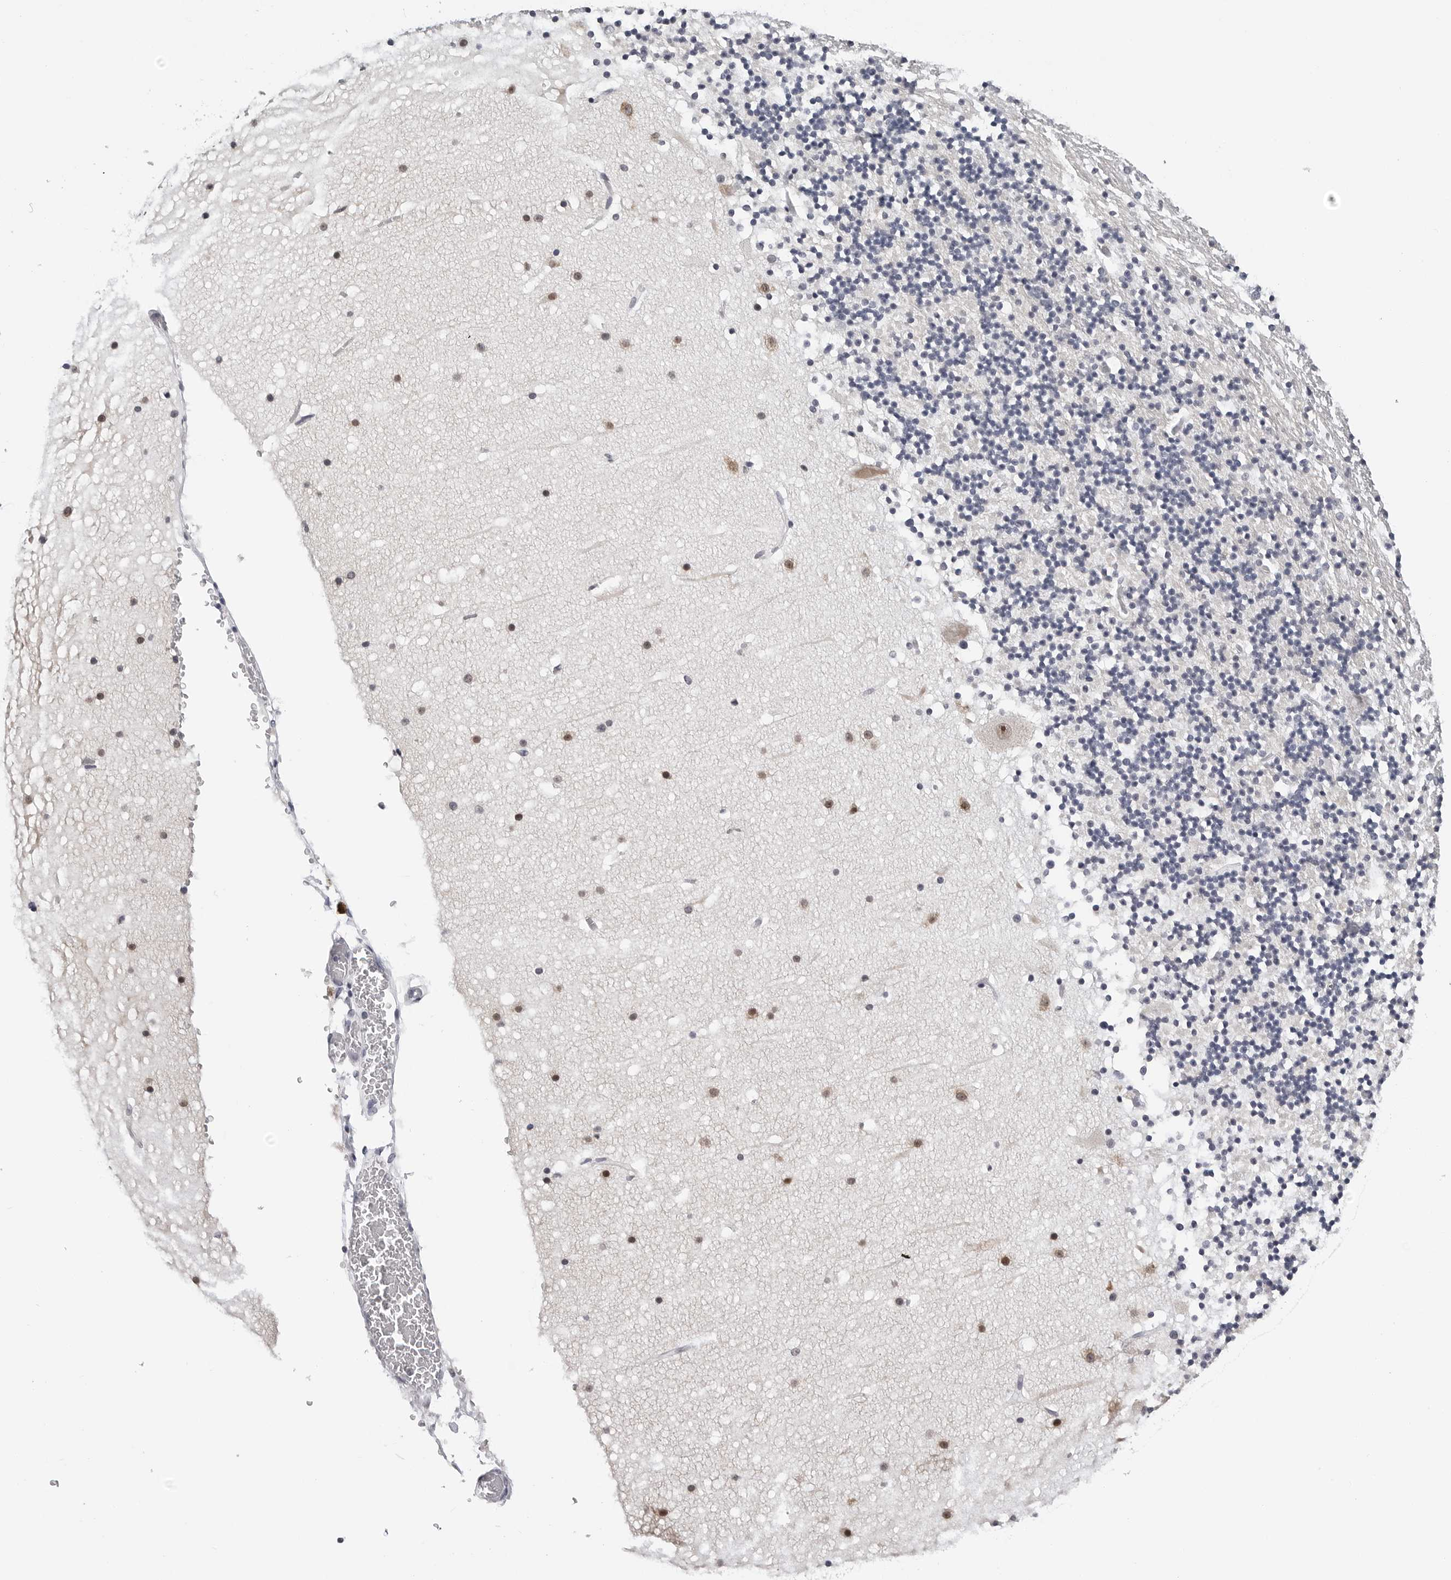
{"staining": {"intensity": "negative", "quantity": "none", "location": "none"}, "tissue": "cerebellum", "cell_type": "Cells in granular layer", "image_type": "normal", "snomed": [{"axis": "morphology", "description": "Normal tissue, NOS"}, {"axis": "topography", "description": "Cerebellum"}], "caption": "Immunohistochemical staining of benign human cerebellum displays no significant staining in cells in granular layer.", "gene": "GNL2", "patient": {"sex": "male", "age": 57}}